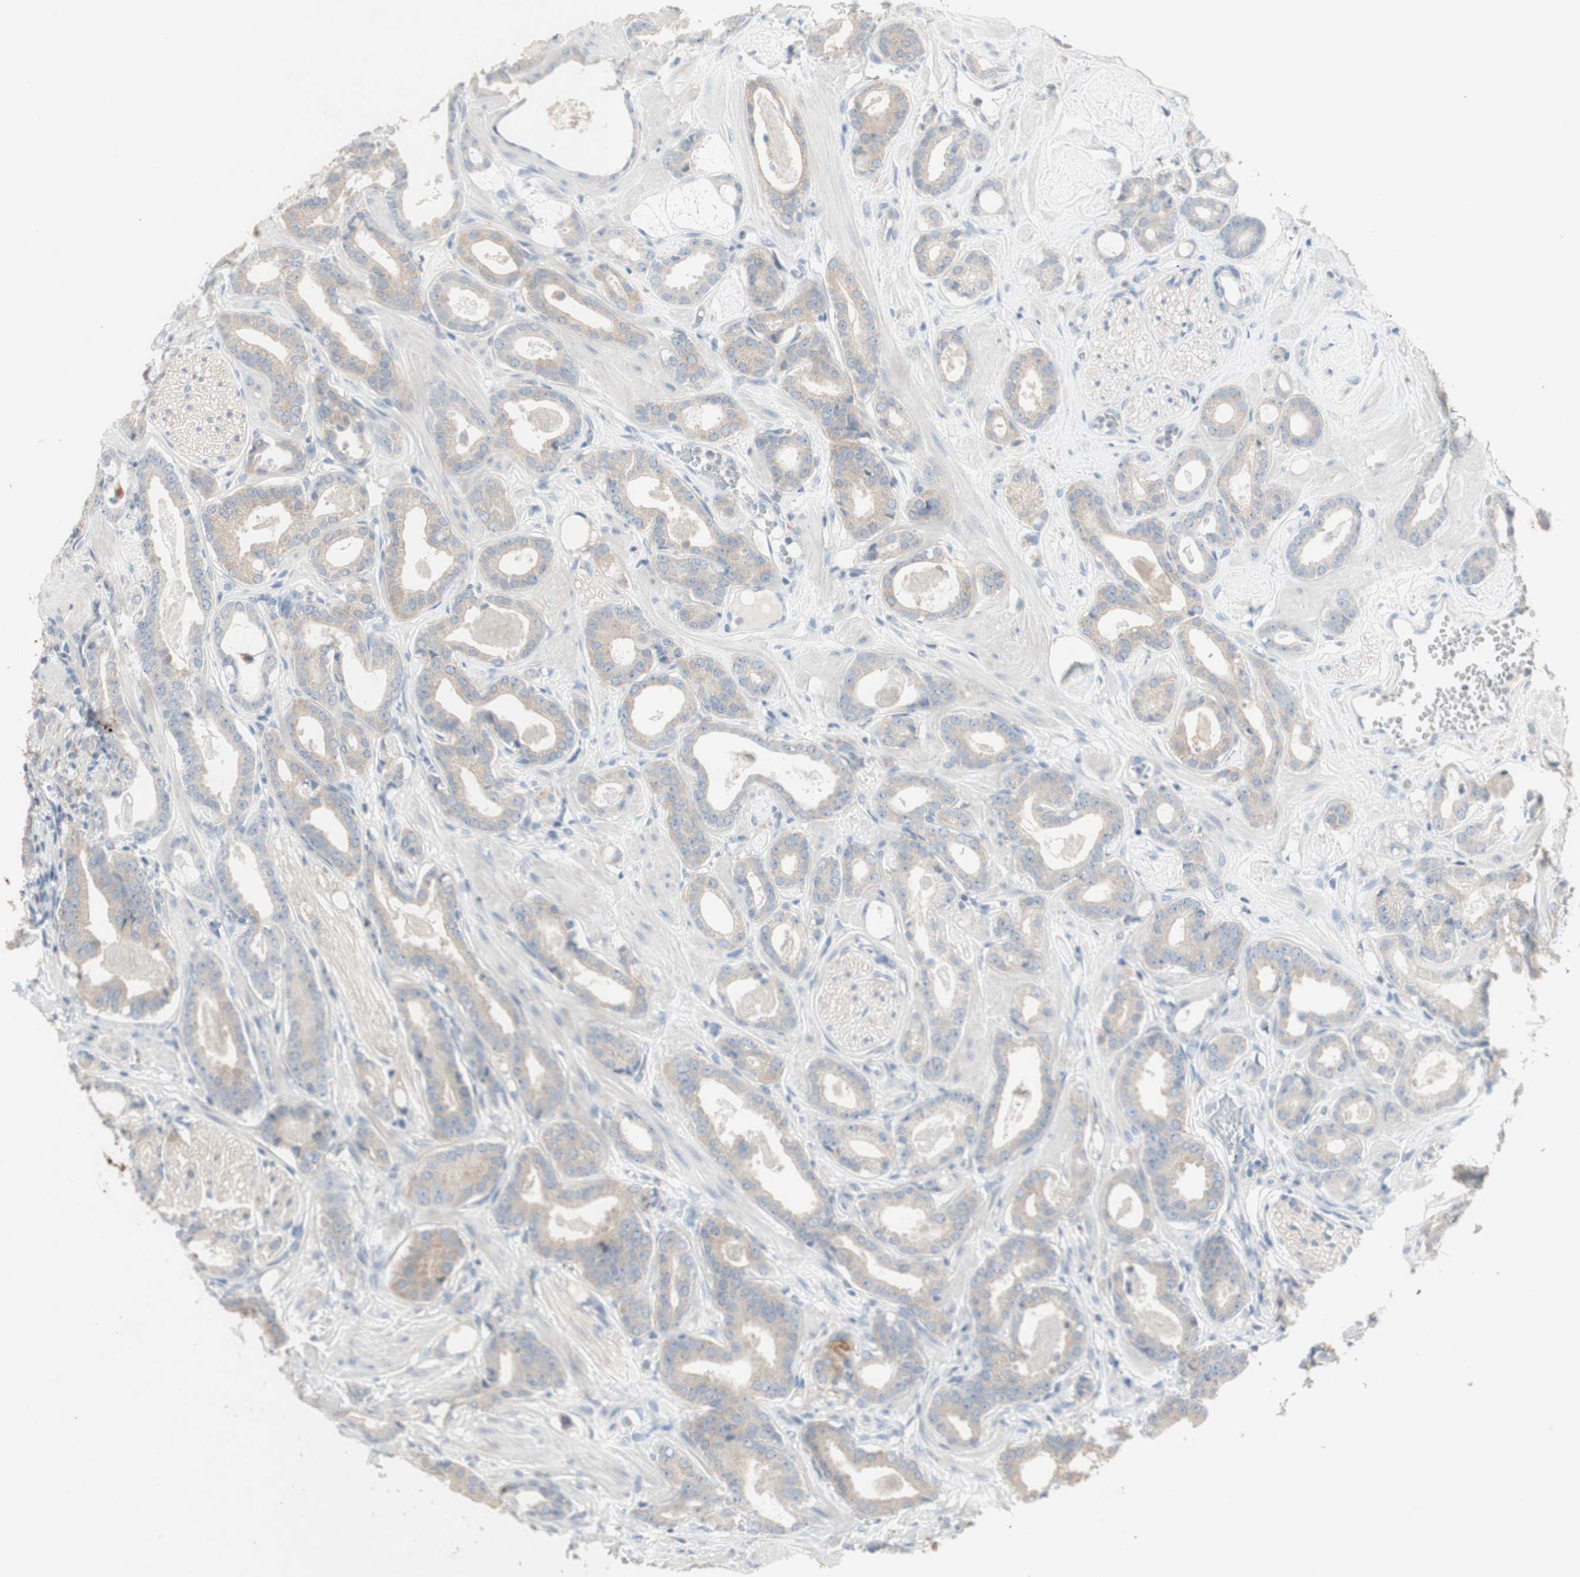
{"staining": {"intensity": "negative", "quantity": "none", "location": "none"}, "tissue": "prostate cancer", "cell_type": "Tumor cells", "image_type": "cancer", "snomed": [{"axis": "morphology", "description": "Adenocarcinoma, Low grade"}, {"axis": "topography", "description": "Prostate"}], "caption": "Prostate cancer stained for a protein using IHC reveals no expression tumor cells.", "gene": "ATP6V1B1", "patient": {"sex": "male", "age": 53}}